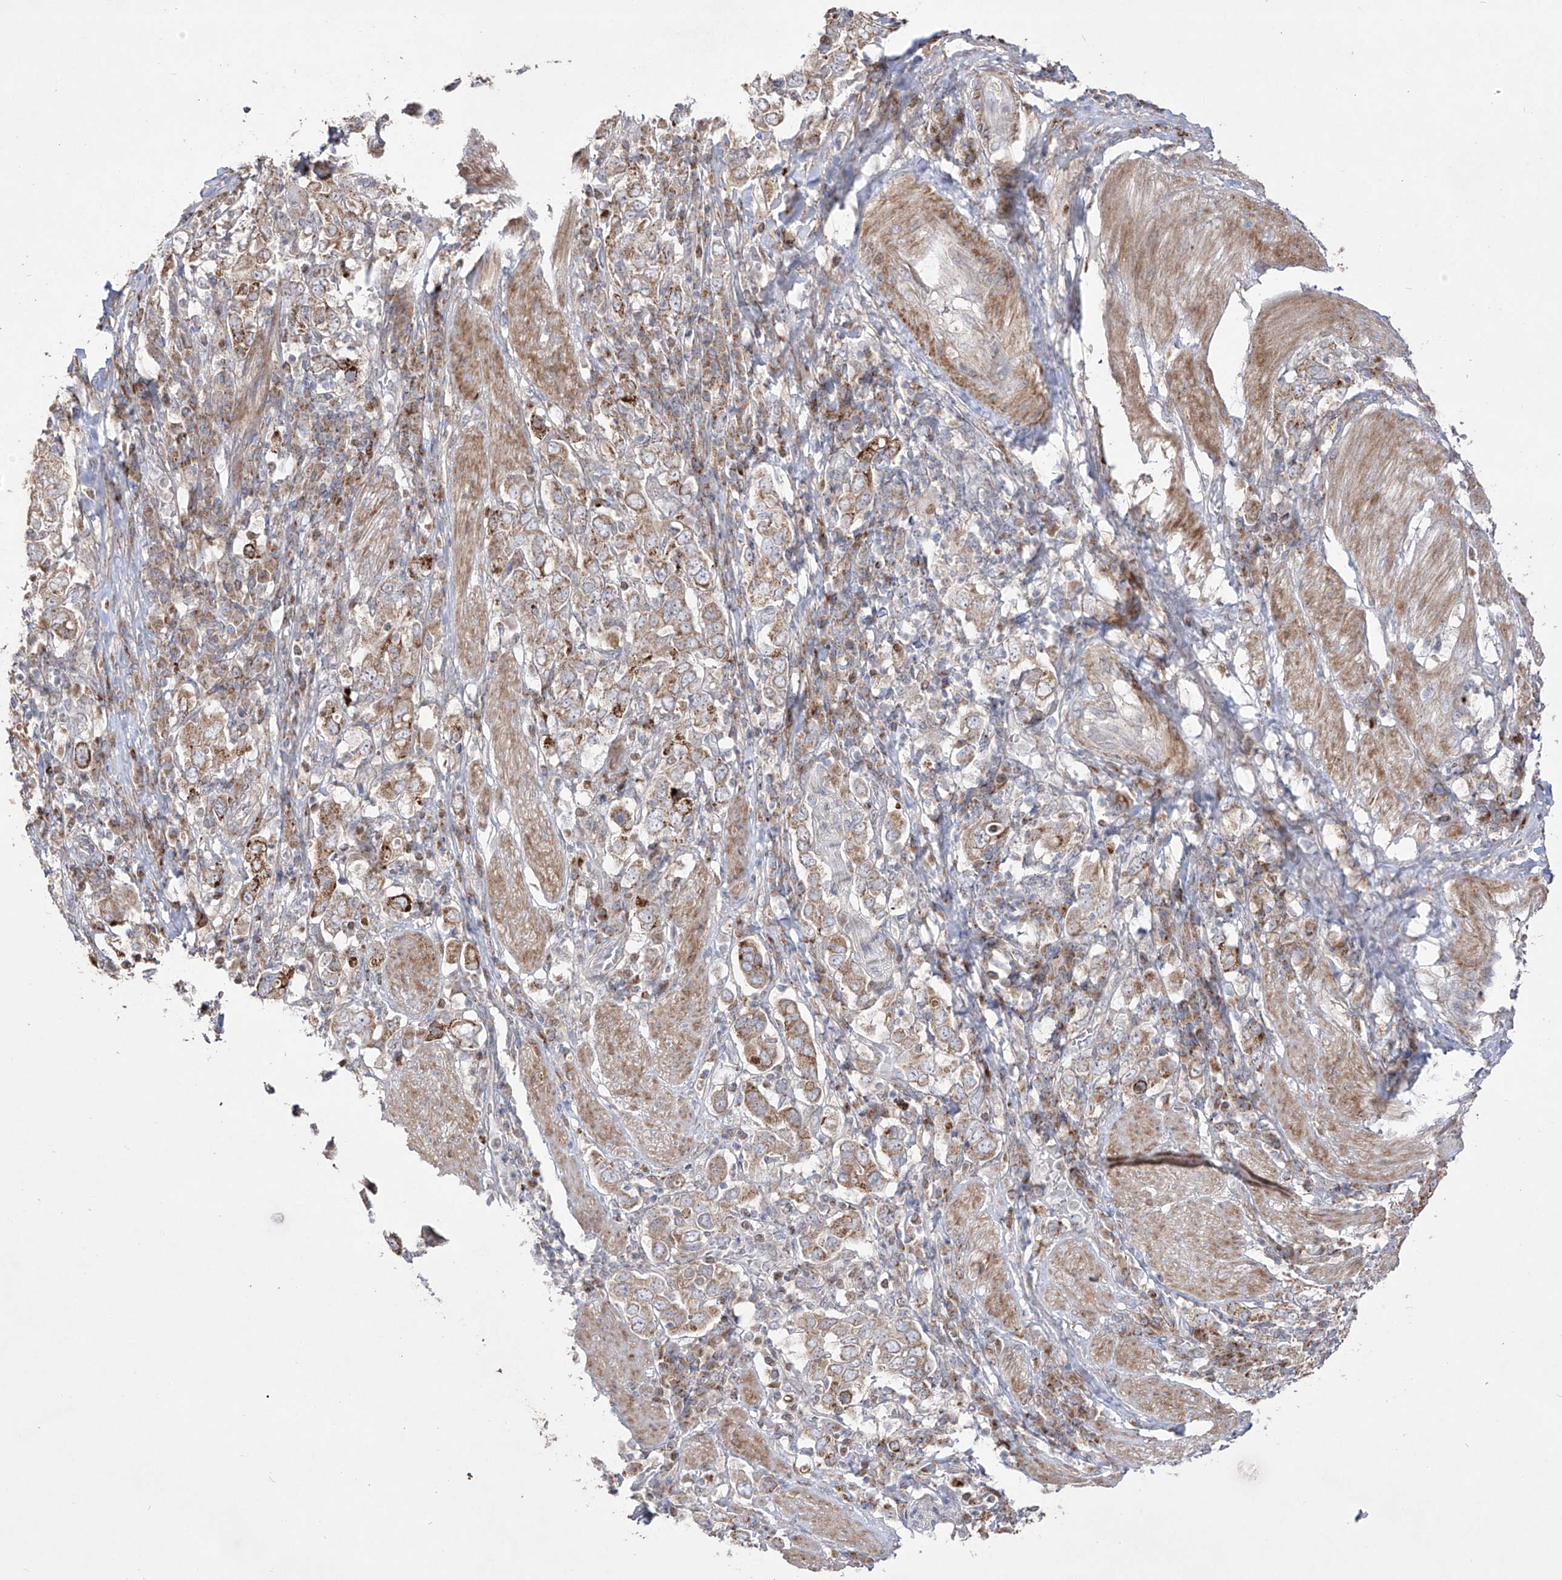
{"staining": {"intensity": "strong", "quantity": "25%-75%", "location": "cytoplasmic/membranous"}, "tissue": "stomach cancer", "cell_type": "Tumor cells", "image_type": "cancer", "snomed": [{"axis": "morphology", "description": "Adenocarcinoma, NOS"}, {"axis": "topography", "description": "Stomach, upper"}], "caption": "DAB immunohistochemical staining of human adenocarcinoma (stomach) displays strong cytoplasmic/membranous protein expression in about 25%-75% of tumor cells.", "gene": "YKT6", "patient": {"sex": "male", "age": 62}}